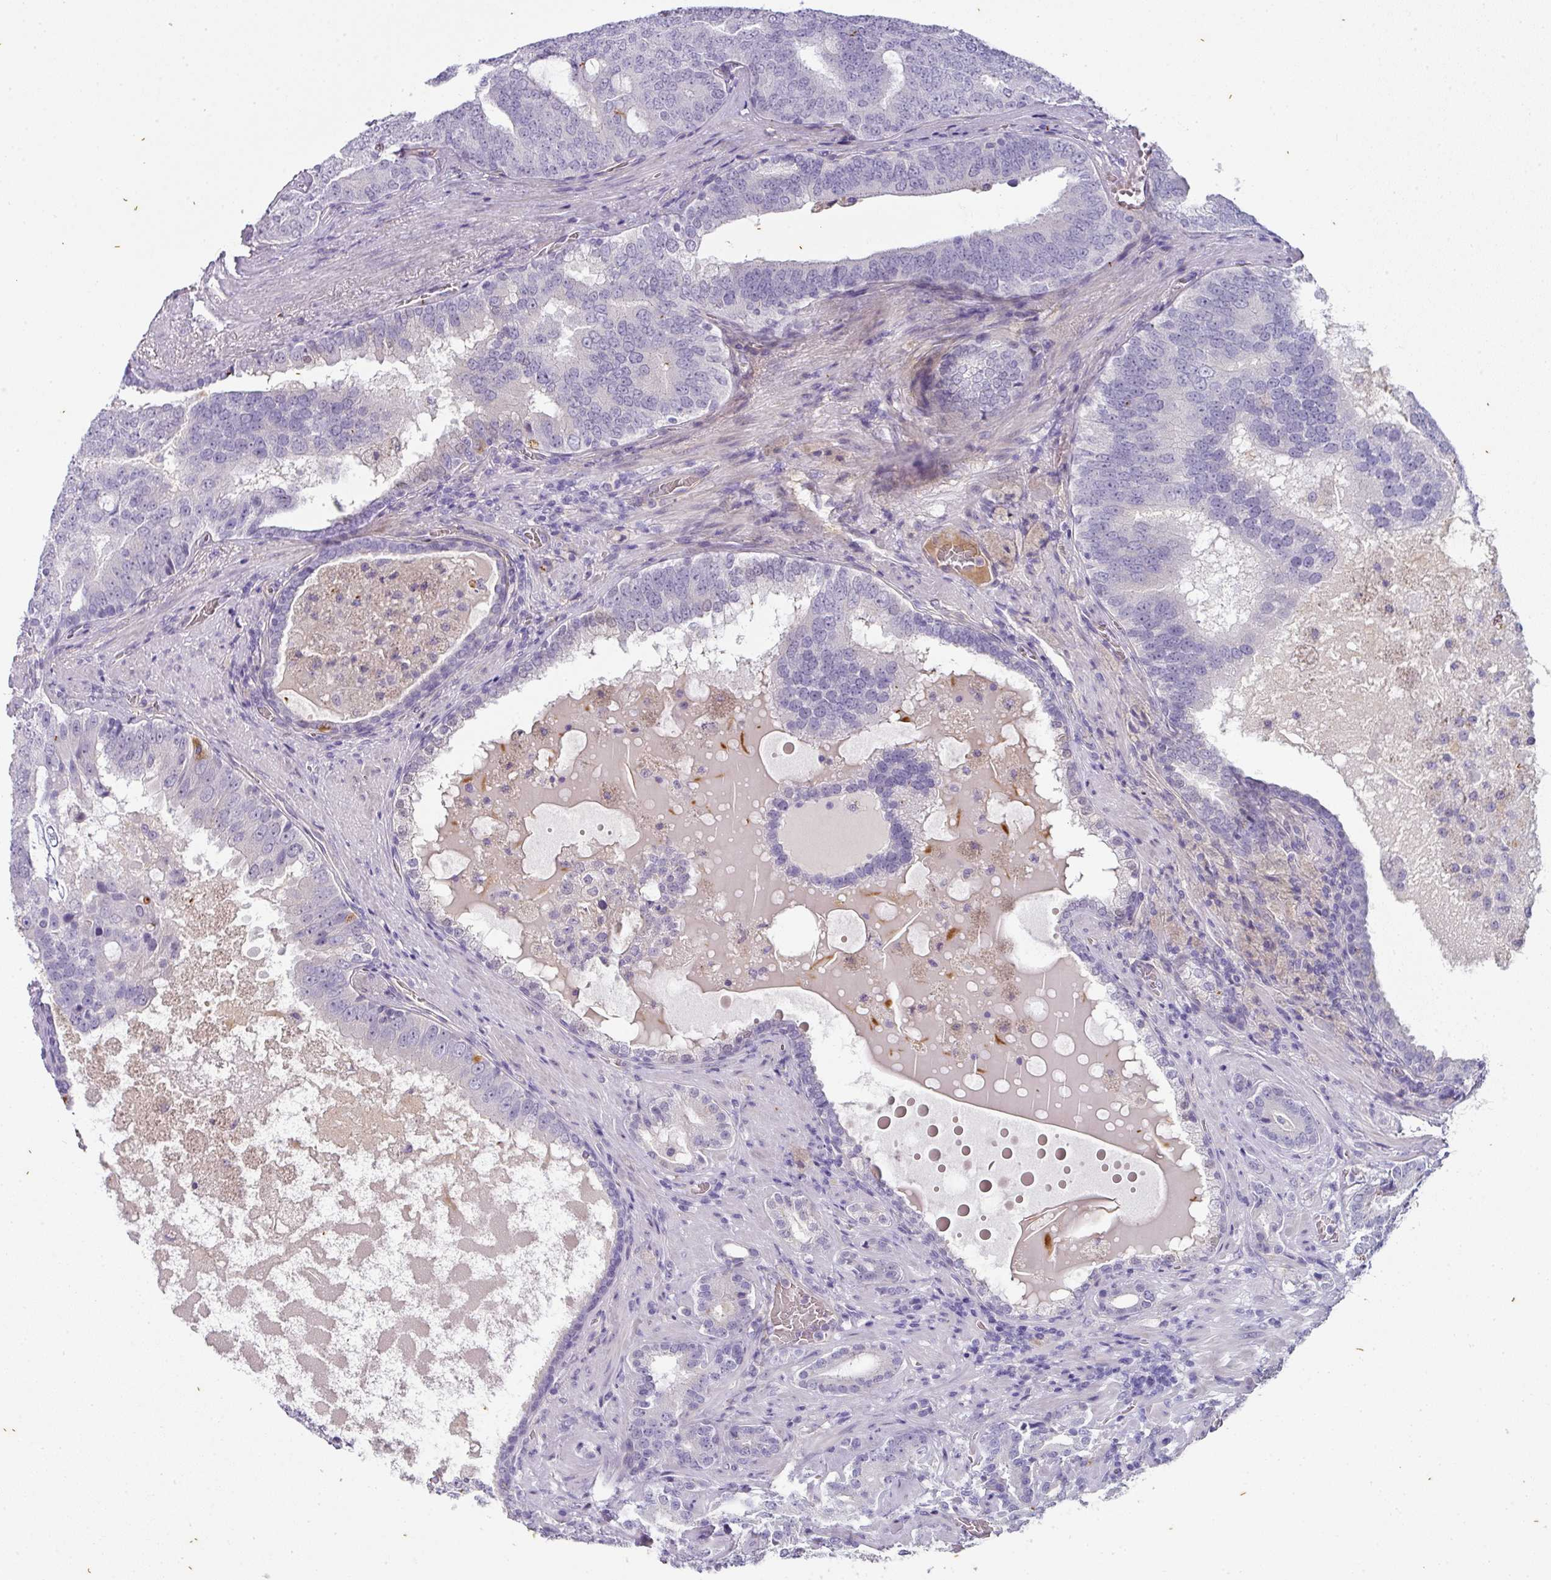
{"staining": {"intensity": "negative", "quantity": "none", "location": "none"}, "tissue": "prostate cancer", "cell_type": "Tumor cells", "image_type": "cancer", "snomed": [{"axis": "morphology", "description": "Adenocarcinoma, High grade"}, {"axis": "topography", "description": "Prostate"}], "caption": "This is an immunohistochemistry (IHC) image of human prostate adenocarcinoma (high-grade). There is no positivity in tumor cells.", "gene": "OR52N1", "patient": {"sex": "male", "age": 55}}